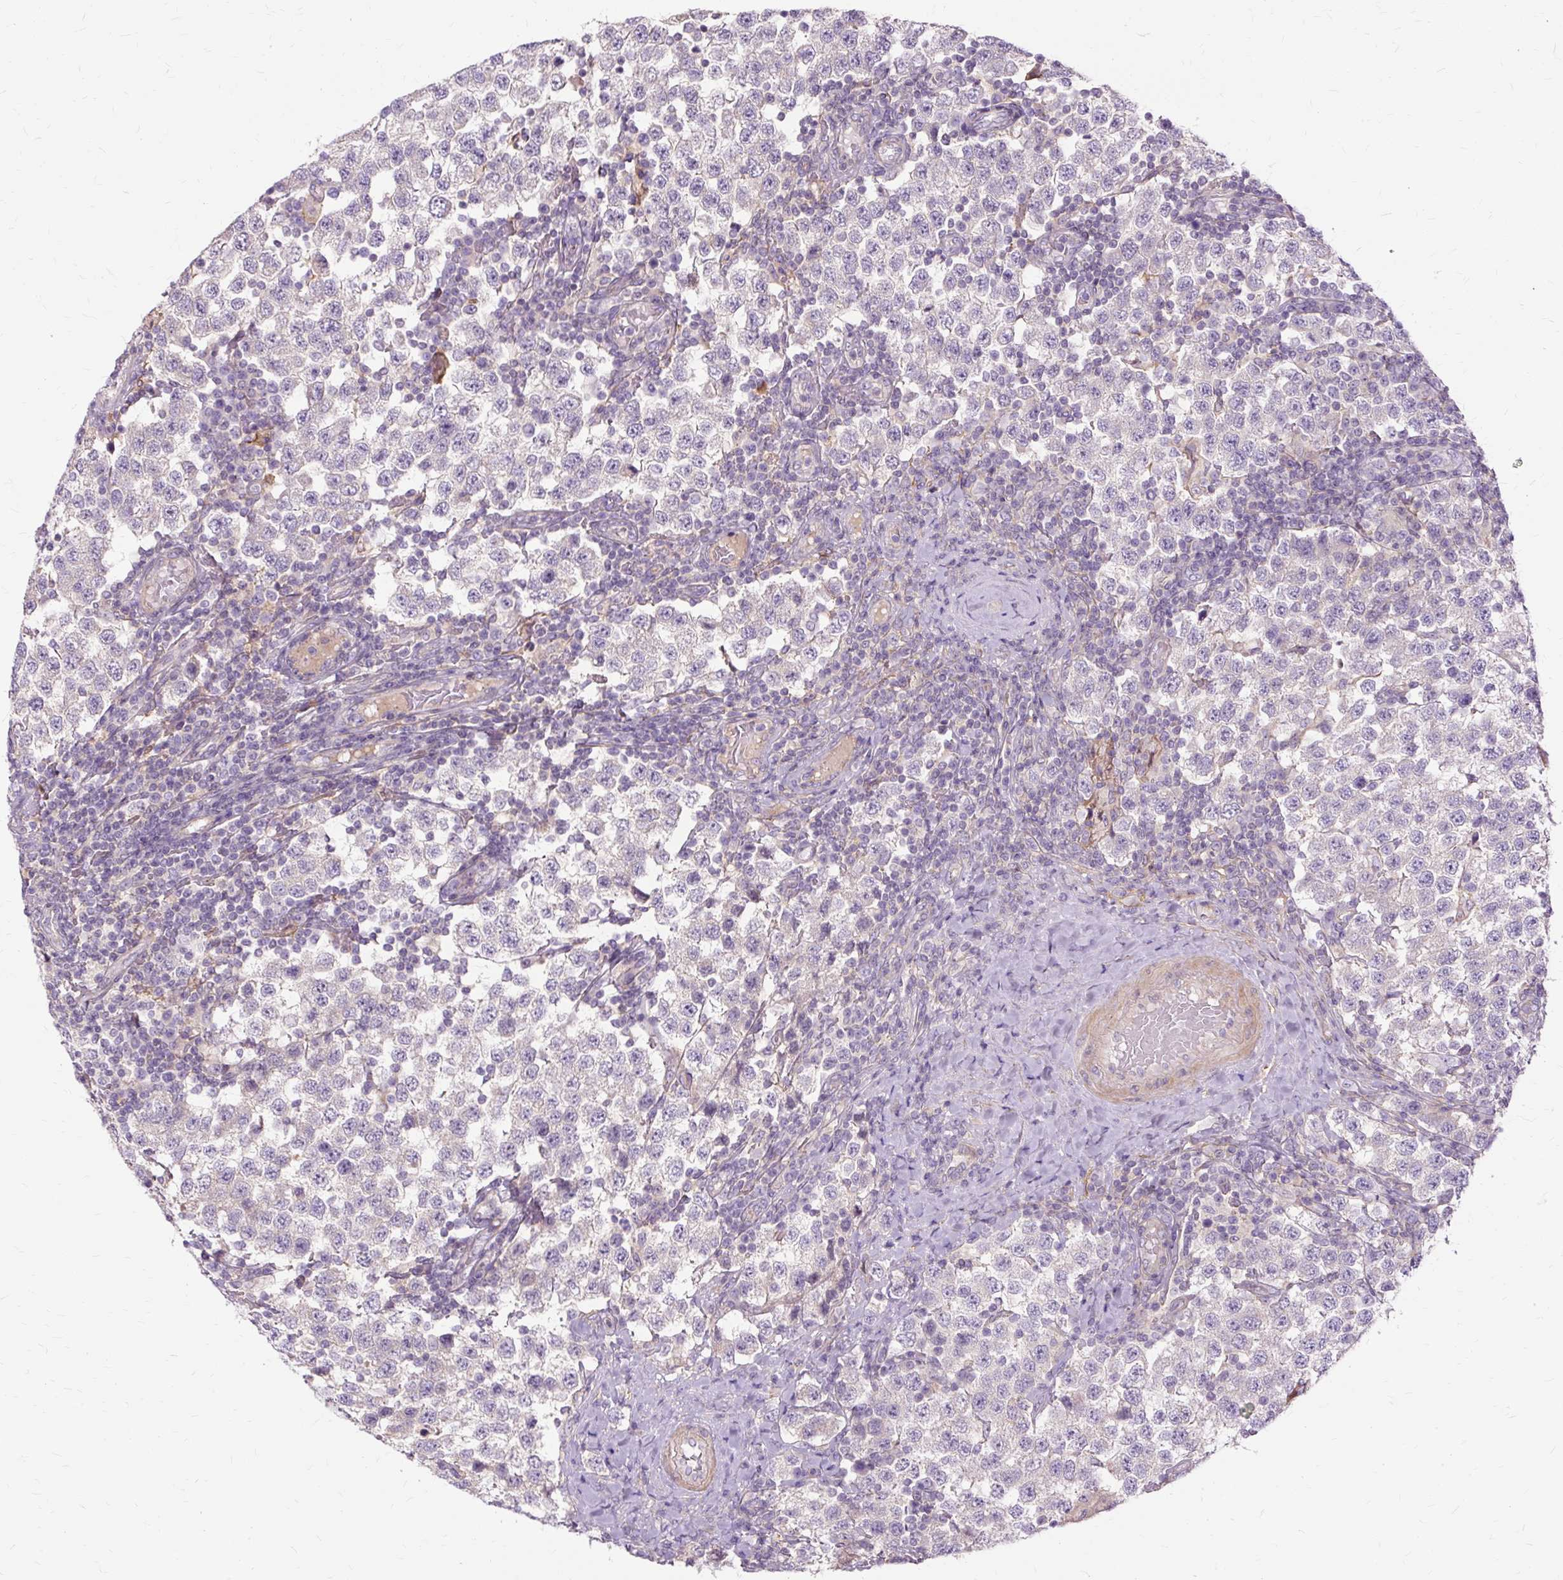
{"staining": {"intensity": "negative", "quantity": "none", "location": "none"}, "tissue": "testis cancer", "cell_type": "Tumor cells", "image_type": "cancer", "snomed": [{"axis": "morphology", "description": "Seminoma, NOS"}, {"axis": "topography", "description": "Testis"}], "caption": "The image demonstrates no significant expression in tumor cells of testis seminoma. Brightfield microscopy of IHC stained with DAB (3,3'-diaminobenzidine) (brown) and hematoxylin (blue), captured at high magnification.", "gene": "TSPAN8", "patient": {"sex": "male", "age": 34}}